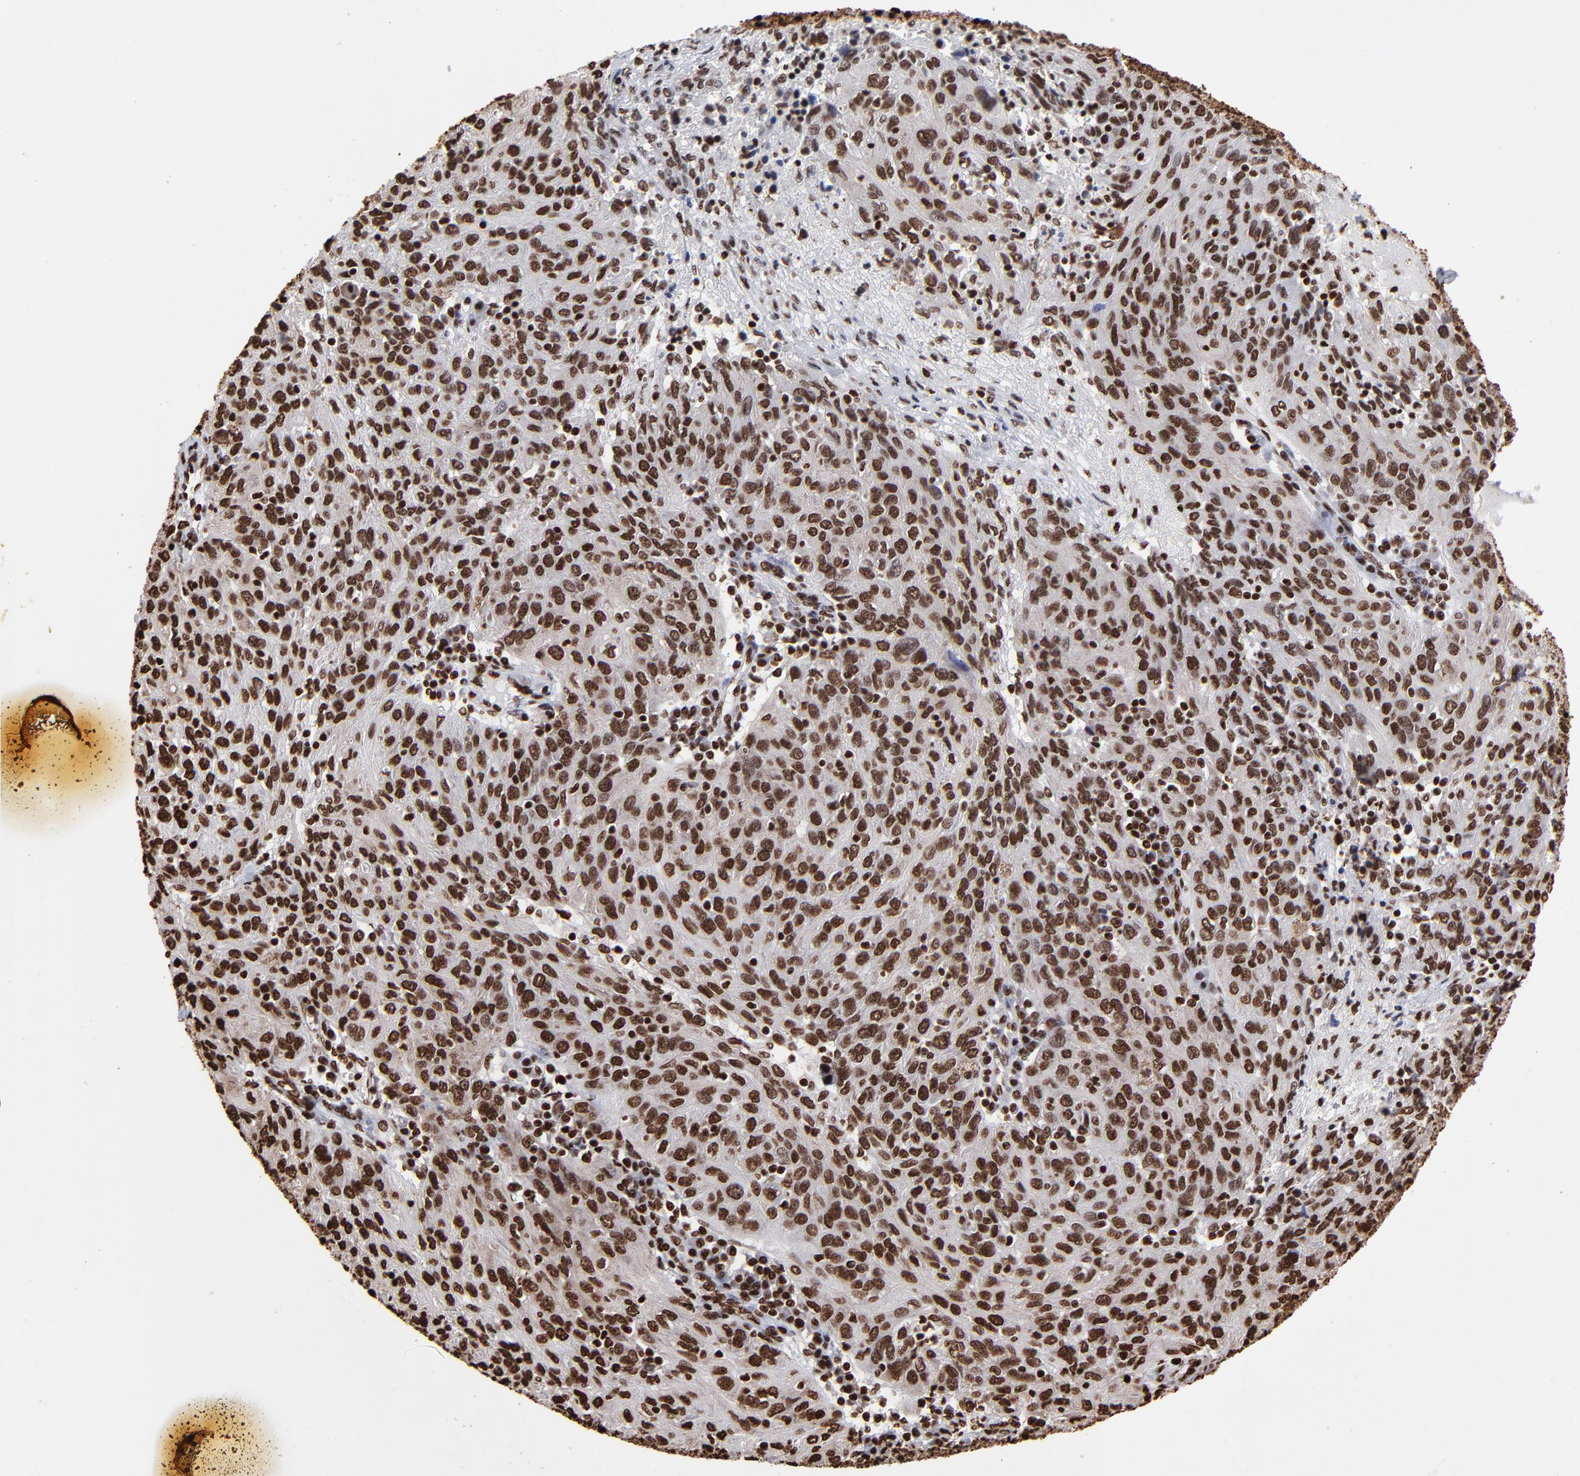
{"staining": {"intensity": "strong", "quantity": ">75%", "location": "nuclear"}, "tissue": "ovarian cancer", "cell_type": "Tumor cells", "image_type": "cancer", "snomed": [{"axis": "morphology", "description": "Carcinoma, endometroid"}, {"axis": "topography", "description": "Ovary"}], "caption": "Ovarian cancer stained with DAB immunohistochemistry reveals high levels of strong nuclear expression in approximately >75% of tumor cells.", "gene": "ZNF544", "patient": {"sex": "female", "age": 50}}